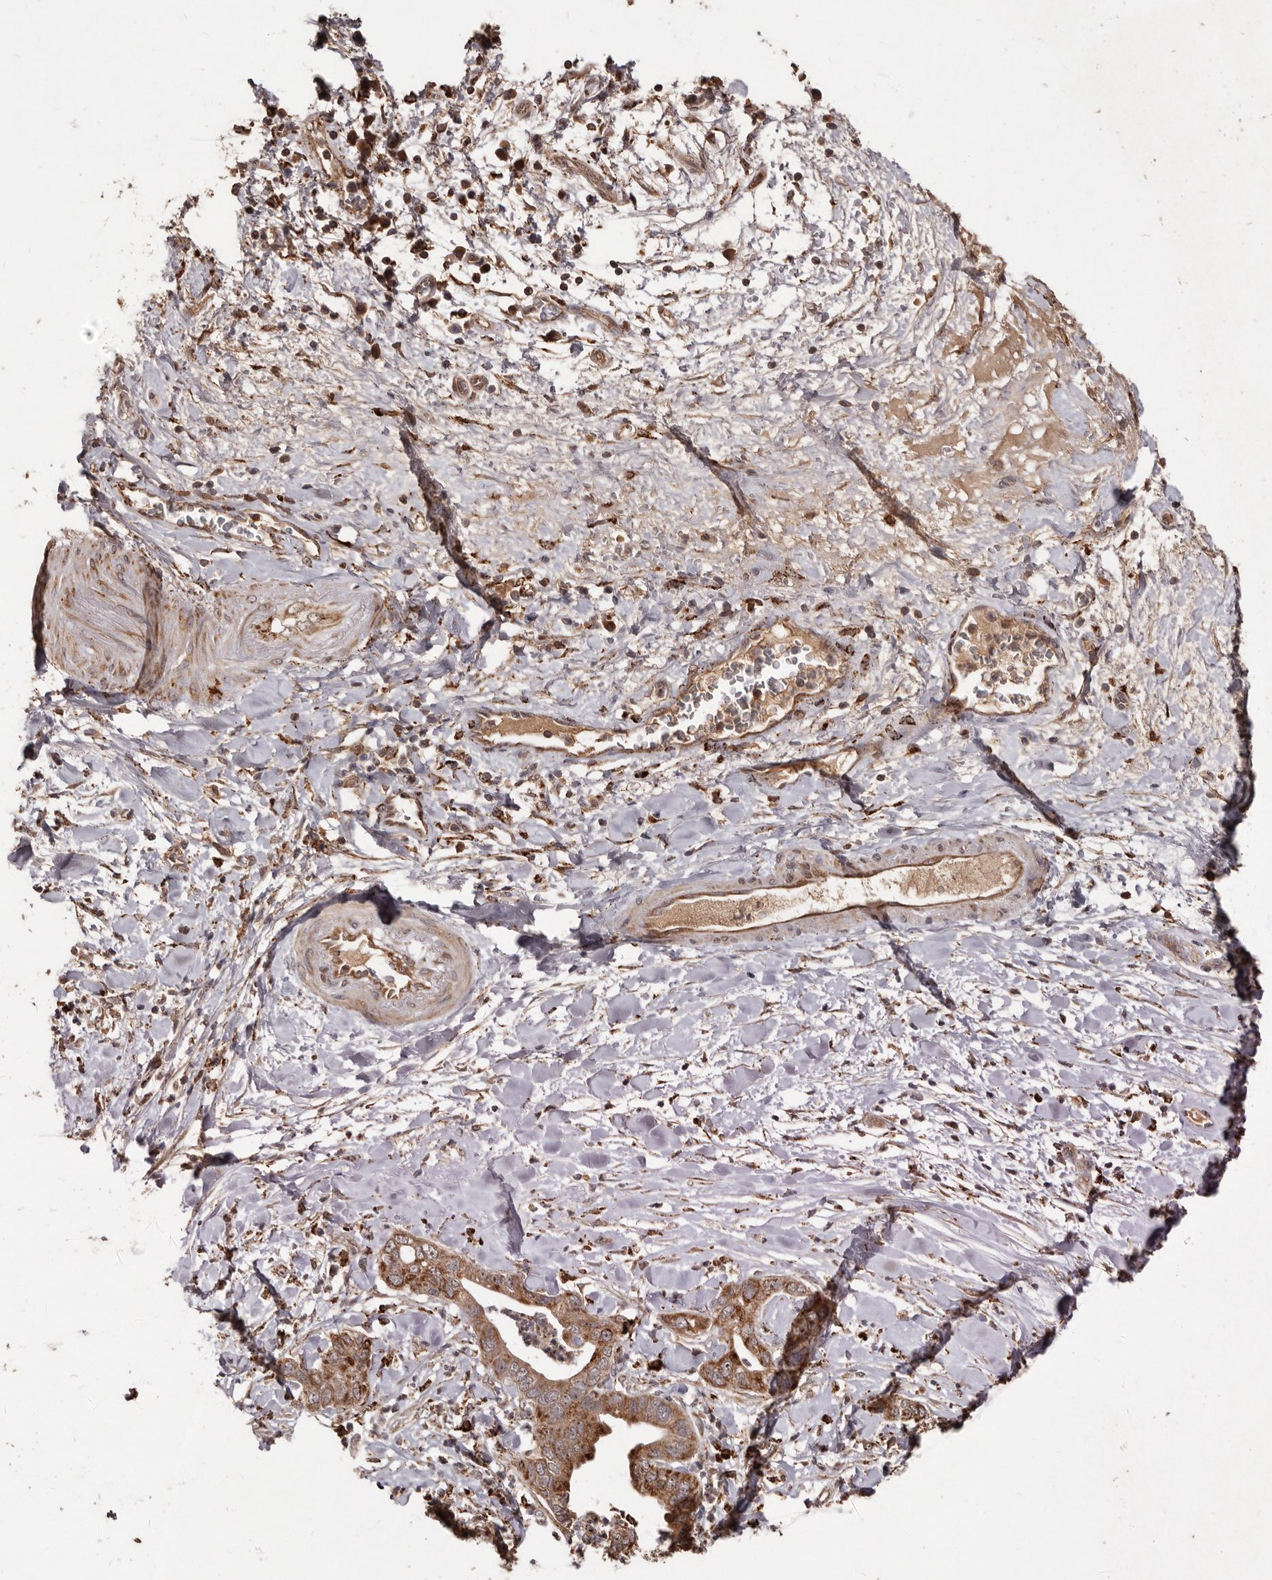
{"staining": {"intensity": "moderate", "quantity": ">75%", "location": "cytoplasmic/membranous"}, "tissue": "pancreatic cancer", "cell_type": "Tumor cells", "image_type": "cancer", "snomed": [{"axis": "morphology", "description": "Adenocarcinoma, NOS"}, {"axis": "topography", "description": "Pancreas"}], "caption": "Approximately >75% of tumor cells in adenocarcinoma (pancreatic) show moderate cytoplasmic/membranous protein staining as visualized by brown immunohistochemical staining.", "gene": "AKAP7", "patient": {"sex": "female", "age": 78}}